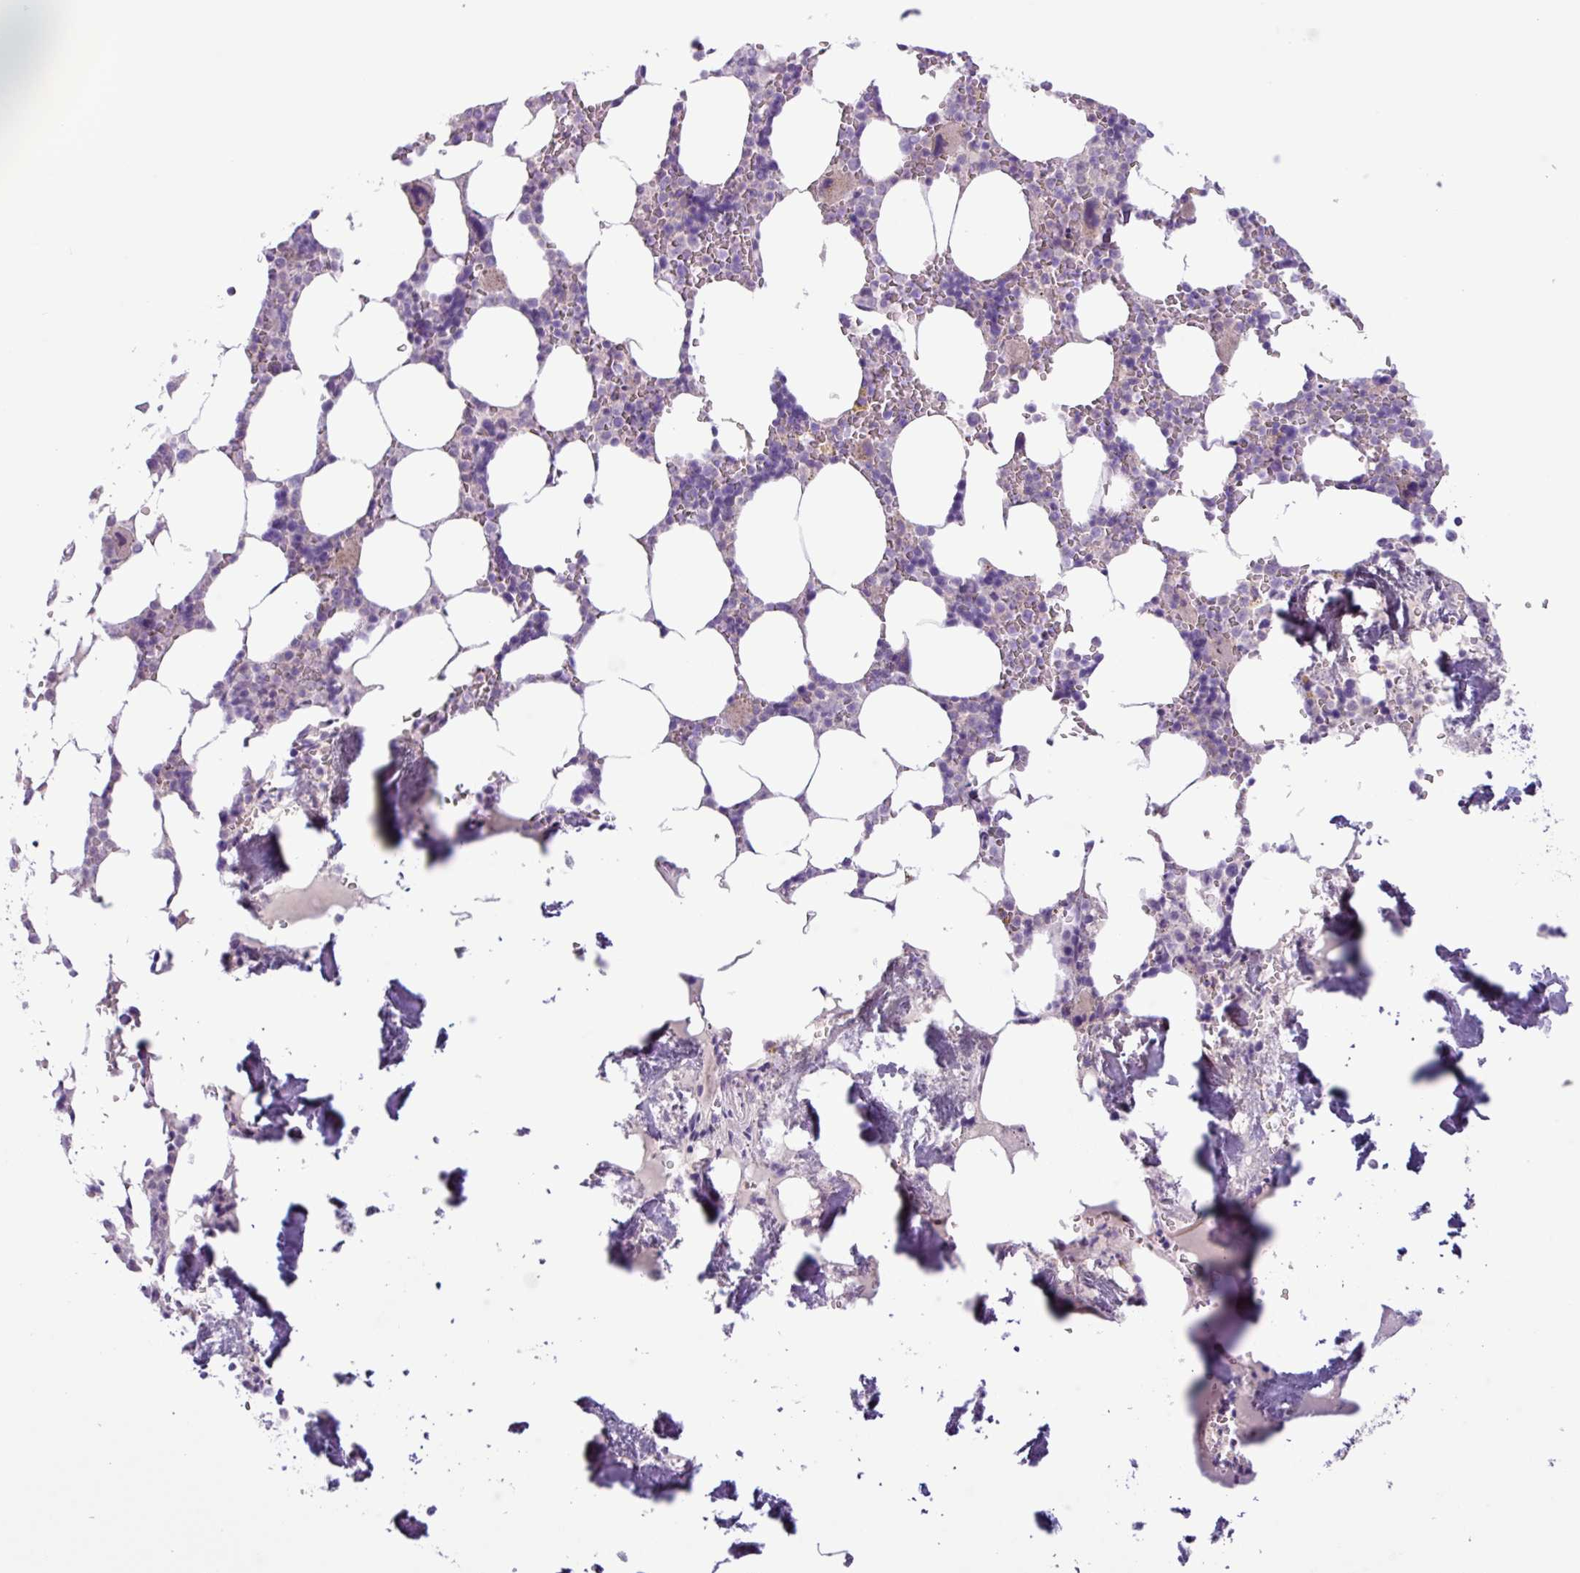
{"staining": {"intensity": "negative", "quantity": "none", "location": "none"}, "tissue": "bone marrow", "cell_type": "Hematopoietic cells", "image_type": "normal", "snomed": [{"axis": "morphology", "description": "Normal tissue, NOS"}, {"axis": "topography", "description": "Bone marrow"}], "caption": "Bone marrow was stained to show a protein in brown. There is no significant staining in hematopoietic cells. The staining was performed using DAB (3,3'-diaminobenzidine) to visualize the protein expression in brown, while the nuclei were stained in blue with hematoxylin (Magnification: 20x).", "gene": "CYSTM1", "patient": {"sex": "male", "age": 64}}